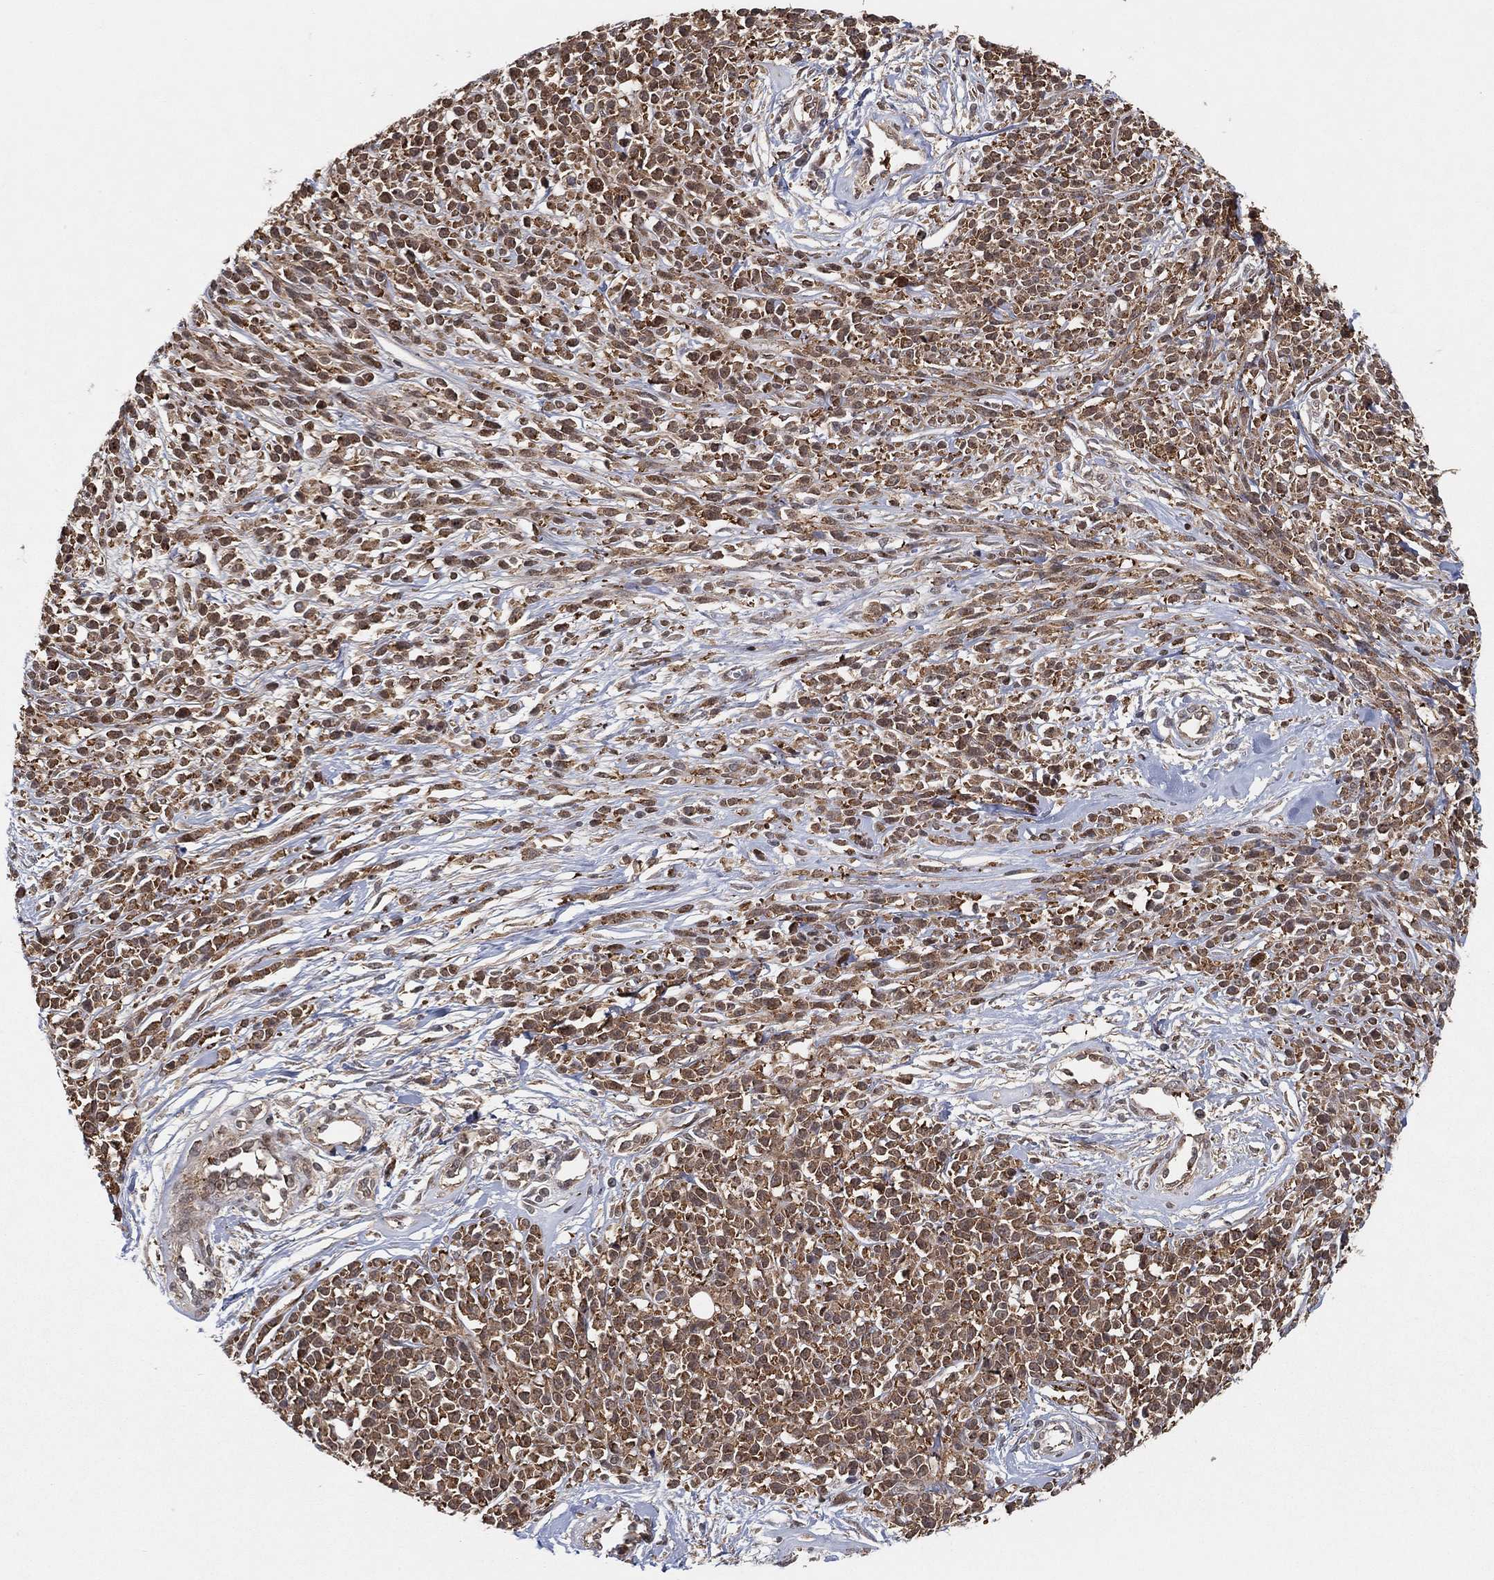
{"staining": {"intensity": "moderate", "quantity": ">75%", "location": "cytoplasmic/membranous"}, "tissue": "melanoma", "cell_type": "Tumor cells", "image_type": "cancer", "snomed": [{"axis": "morphology", "description": "Malignant melanoma, NOS"}, {"axis": "topography", "description": "Skin"}, {"axis": "topography", "description": "Skin of trunk"}], "caption": "IHC (DAB (3,3'-diaminobenzidine)) staining of human malignant melanoma reveals moderate cytoplasmic/membranous protein positivity in approximately >75% of tumor cells.", "gene": "TMTC4", "patient": {"sex": "male", "age": 74}}